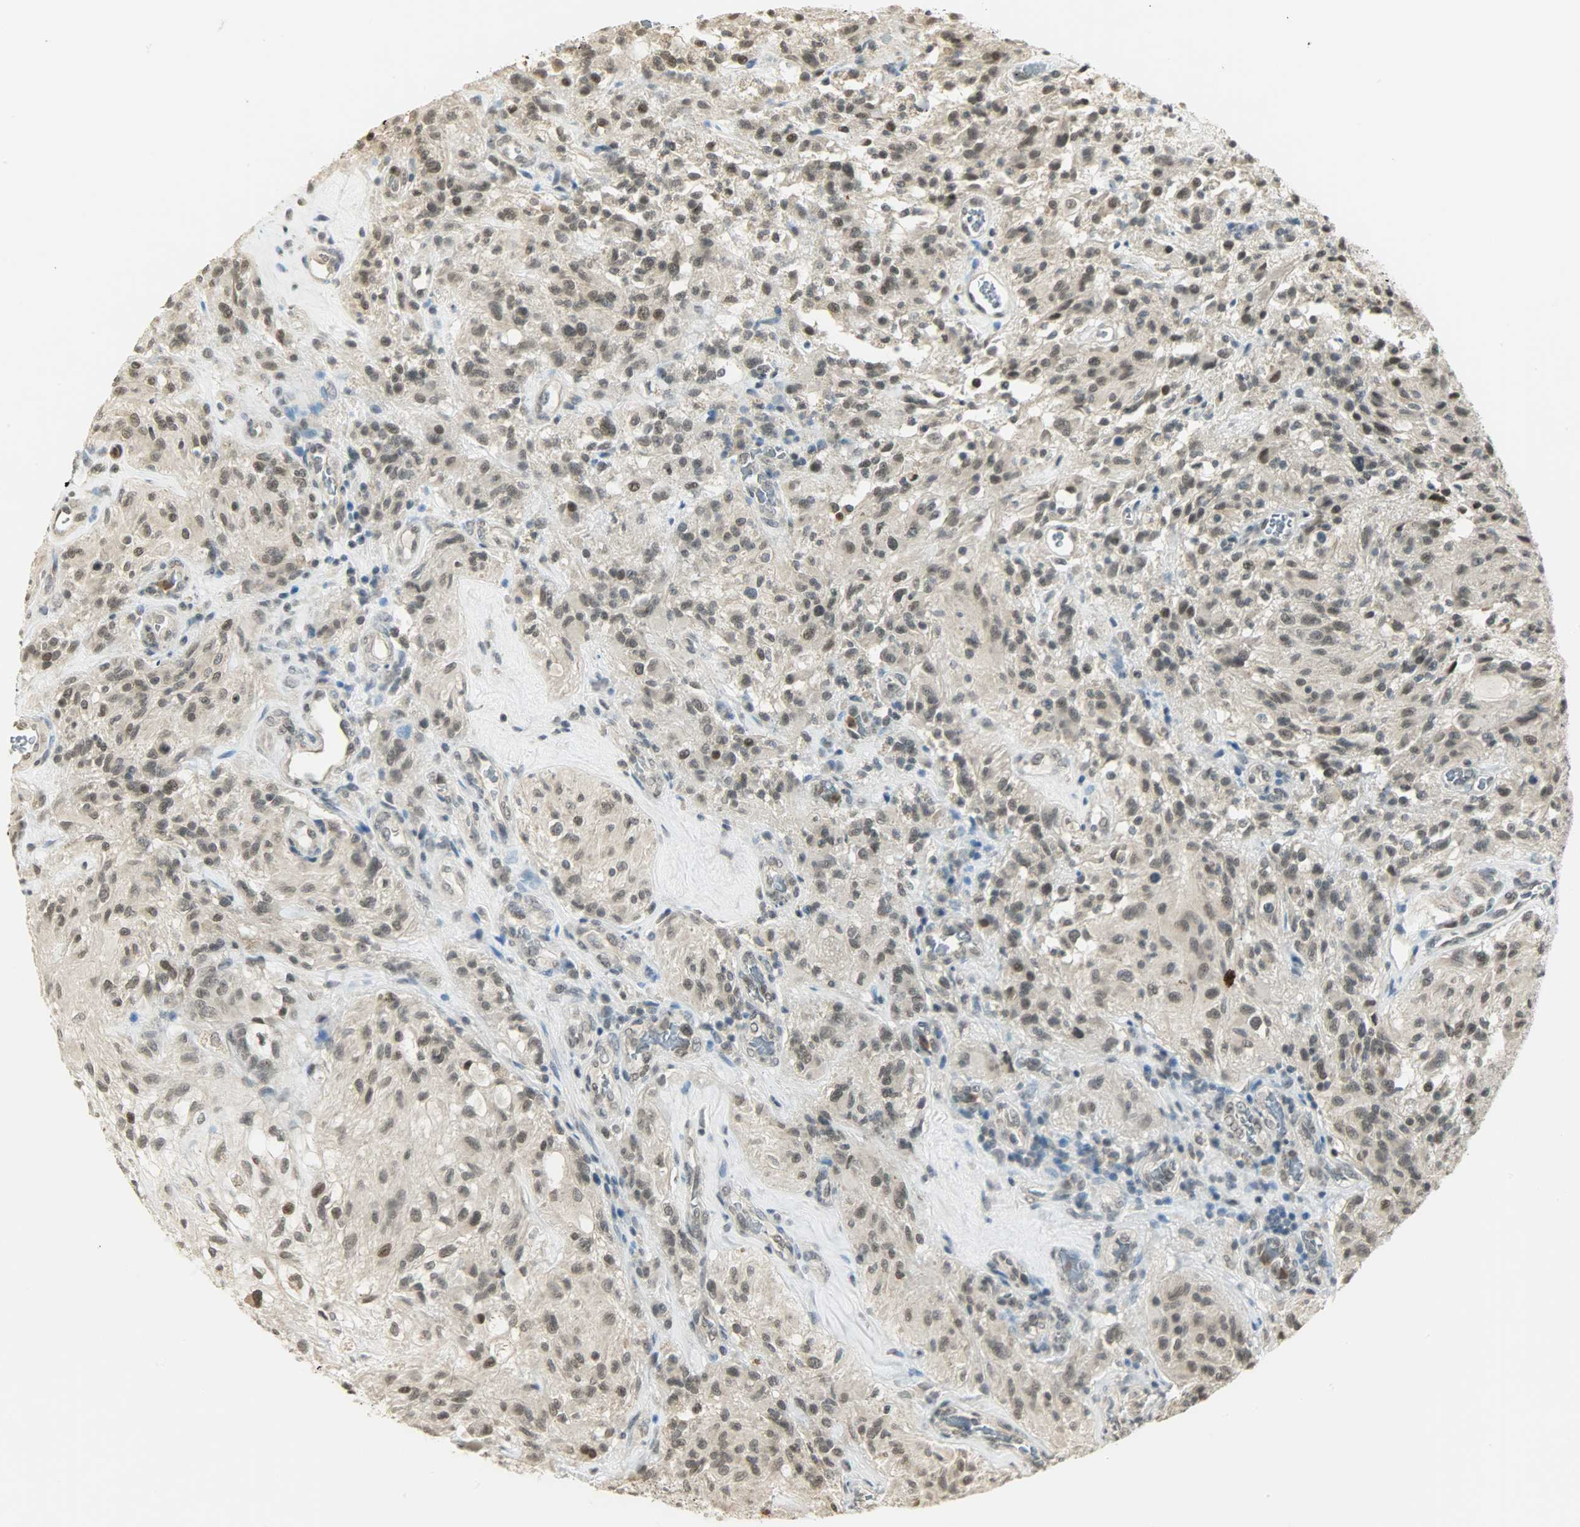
{"staining": {"intensity": "weak", "quantity": "<25%", "location": "nuclear"}, "tissue": "glioma", "cell_type": "Tumor cells", "image_type": "cancer", "snomed": [{"axis": "morphology", "description": "Normal tissue, NOS"}, {"axis": "morphology", "description": "Glioma, malignant, High grade"}, {"axis": "topography", "description": "Cerebral cortex"}], "caption": "Immunohistochemical staining of malignant glioma (high-grade) demonstrates no significant expression in tumor cells.", "gene": "SMARCA5", "patient": {"sex": "male", "age": 56}}